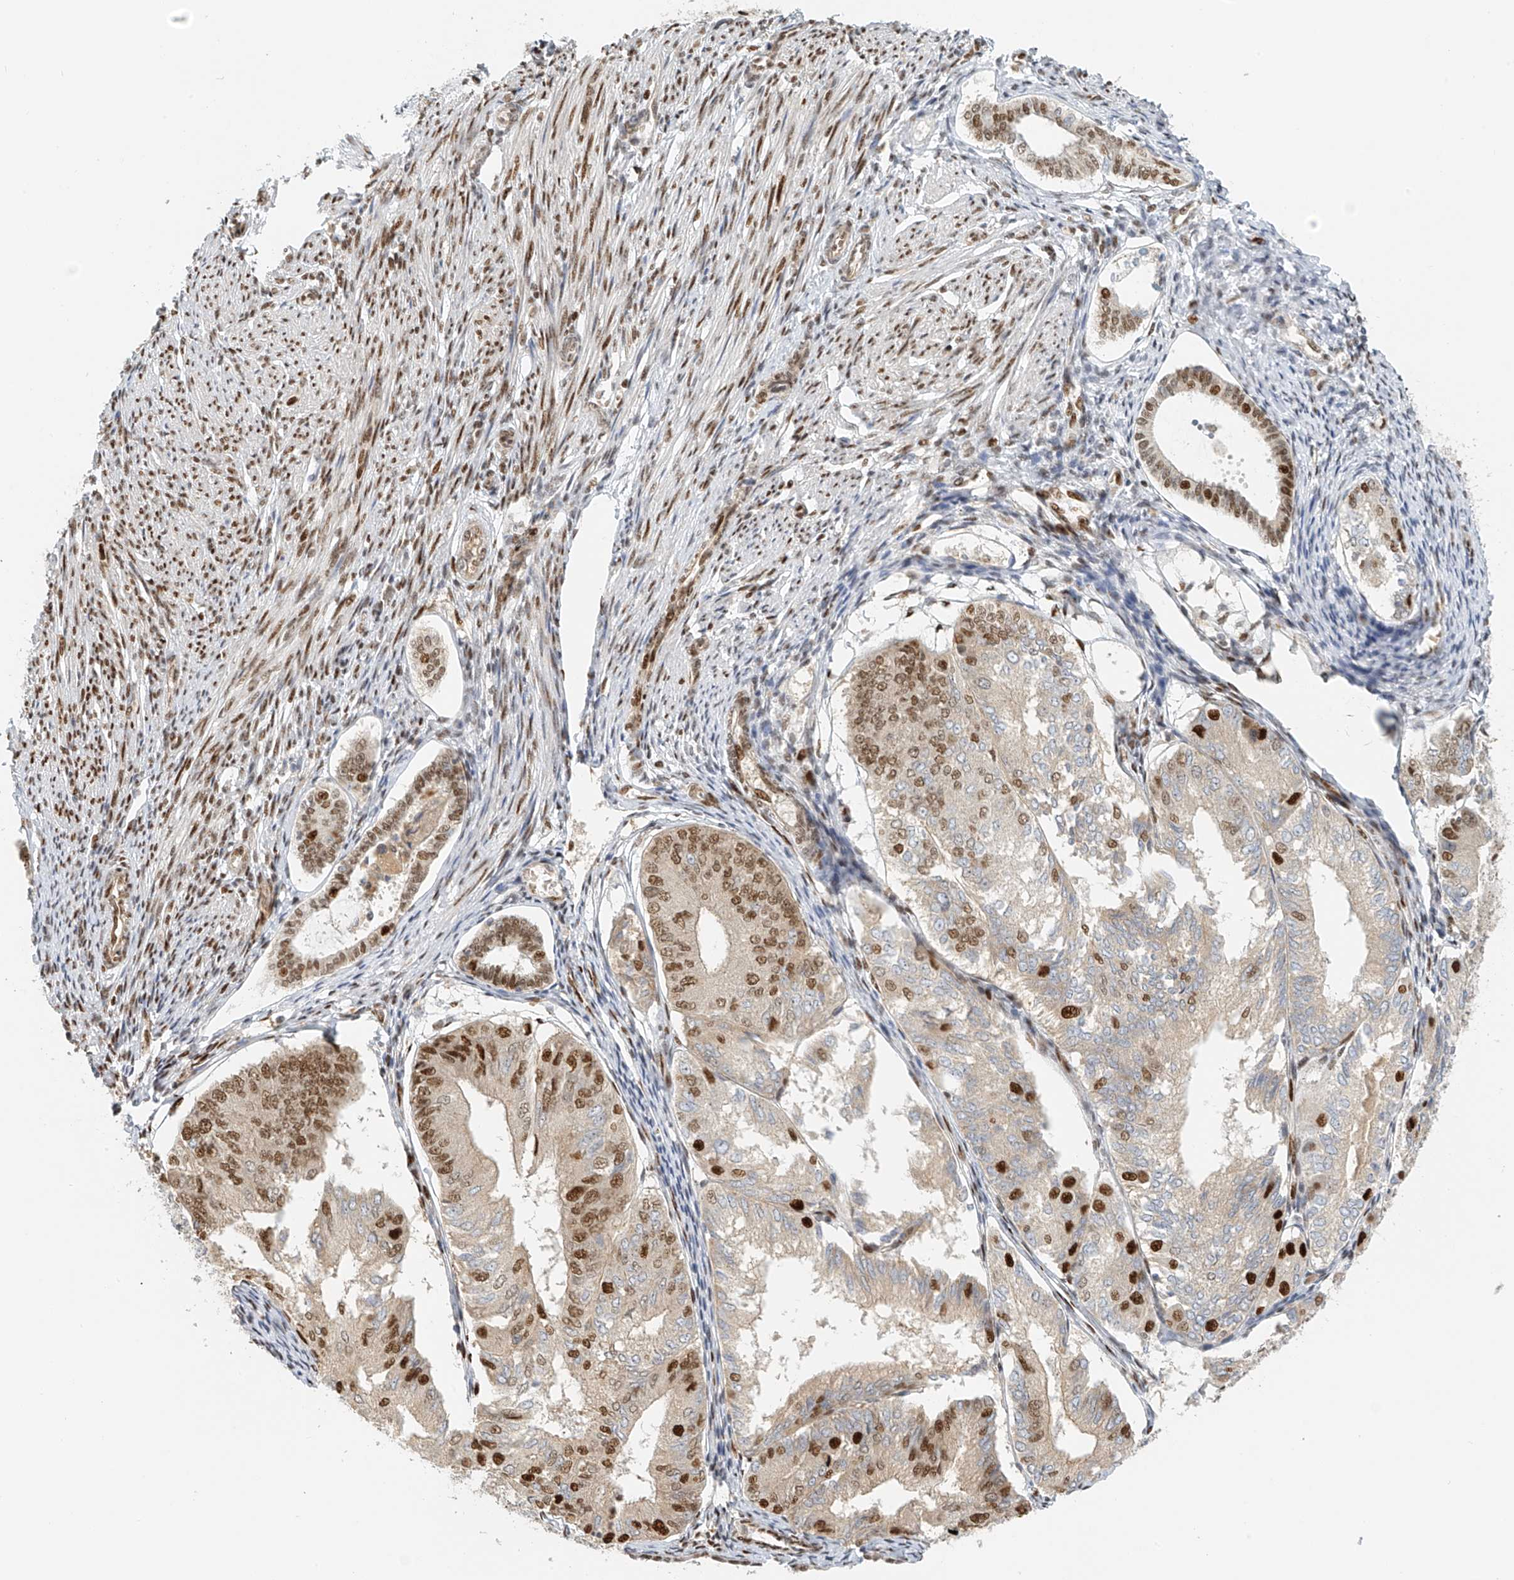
{"staining": {"intensity": "strong", "quantity": "25%-75%", "location": "nuclear"}, "tissue": "endometrial cancer", "cell_type": "Tumor cells", "image_type": "cancer", "snomed": [{"axis": "morphology", "description": "Adenocarcinoma, NOS"}, {"axis": "topography", "description": "Endometrium"}], "caption": "Endometrial cancer stained with DAB (3,3'-diaminobenzidine) immunohistochemistry displays high levels of strong nuclear staining in about 25%-75% of tumor cells.", "gene": "ZNF514", "patient": {"sex": "female", "age": 81}}